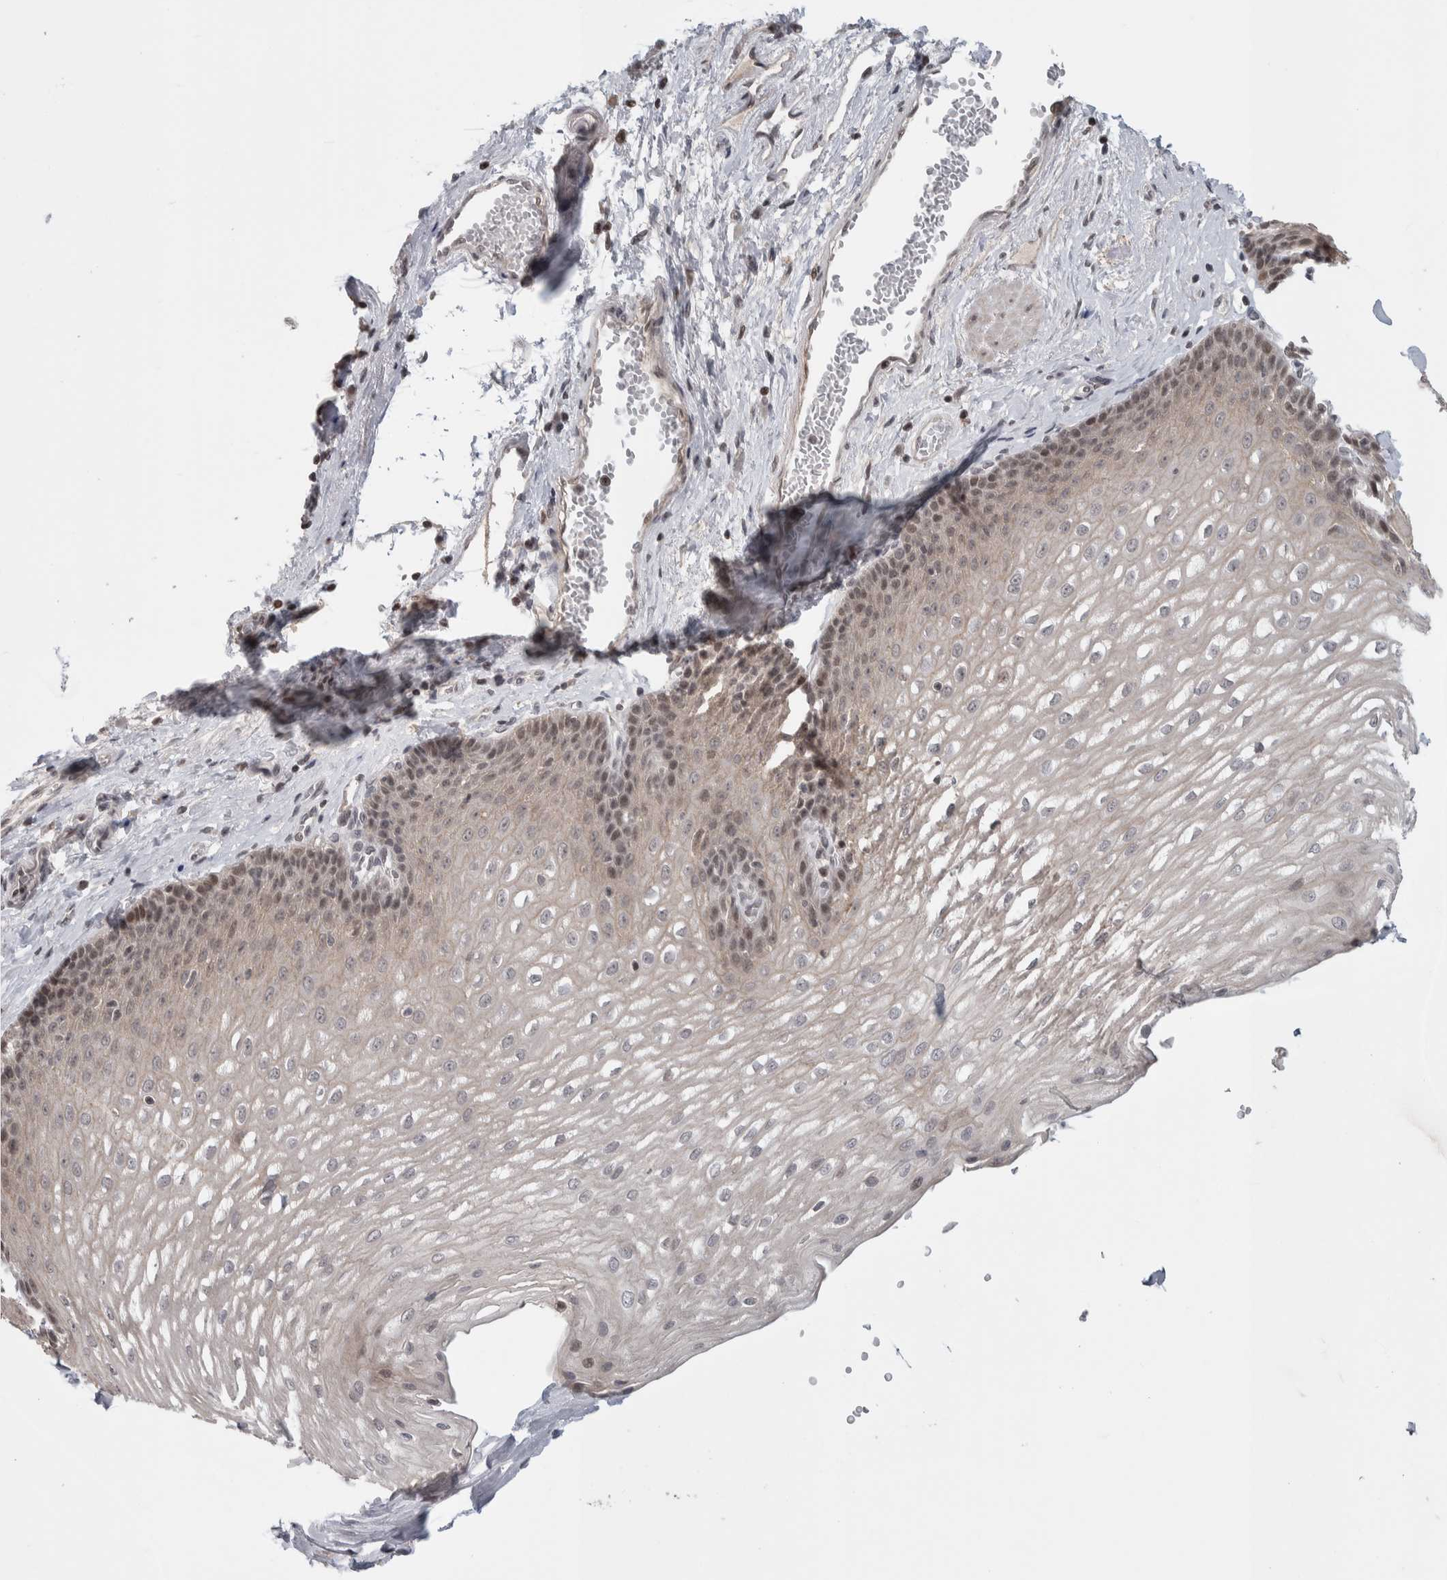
{"staining": {"intensity": "moderate", "quantity": "<25%", "location": "nuclear"}, "tissue": "esophagus", "cell_type": "Squamous epithelial cells", "image_type": "normal", "snomed": [{"axis": "morphology", "description": "Normal tissue, NOS"}, {"axis": "topography", "description": "Esophagus"}], "caption": "A micrograph showing moderate nuclear staining in approximately <25% of squamous epithelial cells in benign esophagus, as visualized by brown immunohistochemical staining.", "gene": "ZSCAN21", "patient": {"sex": "male", "age": 48}}